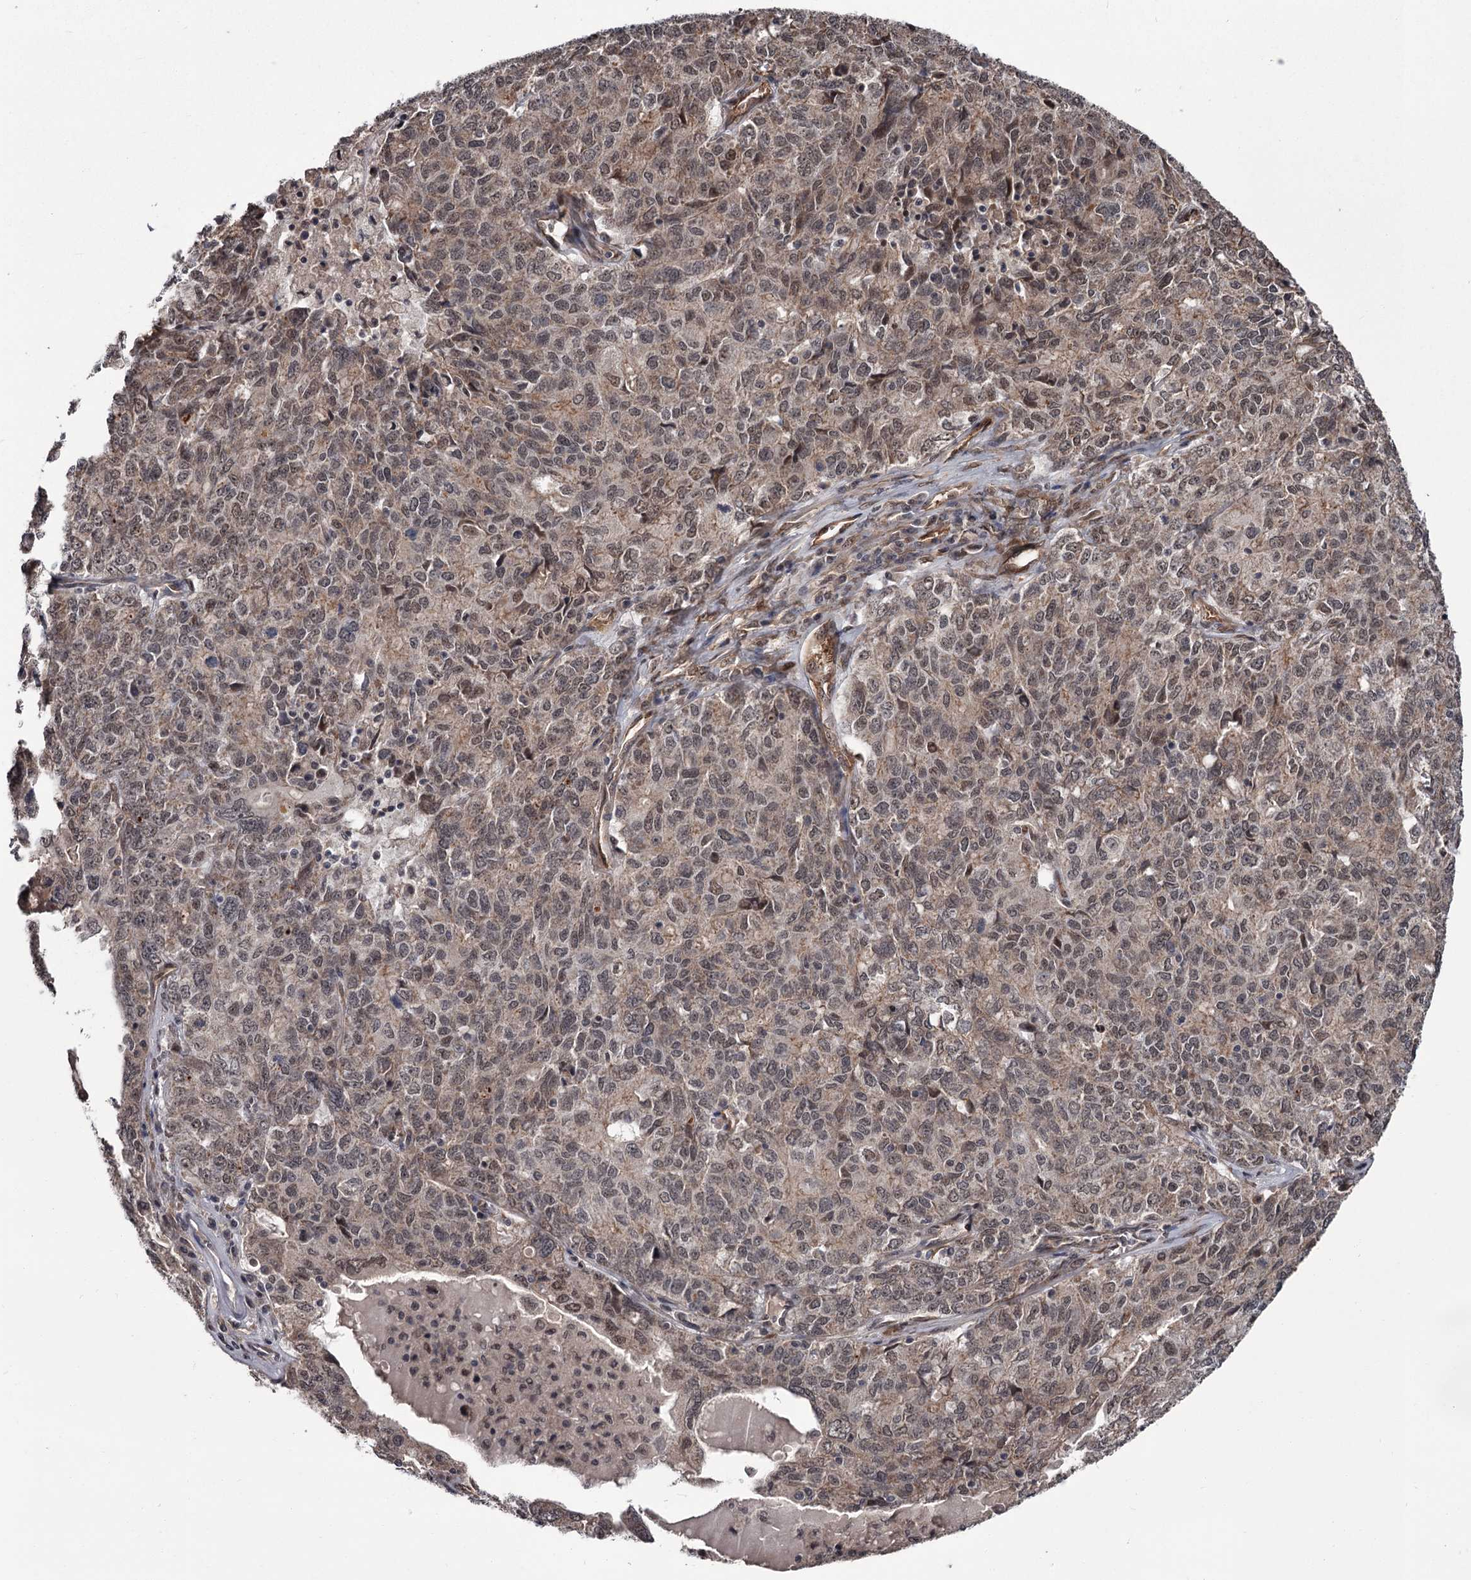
{"staining": {"intensity": "weak", "quantity": ">75%", "location": "nuclear"}, "tissue": "ovarian cancer", "cell_type": "Tumor cells", "image_type": "cancer", "snomed": [{"axis": "morphology", "description": "Carcinoma, endometroid"}, {"axis": "topography", "description": "Ovary"}], "caption": "A micrograph of human ovarian cancer stained for a protein reveals weak nuclear brown staining in tumor cells.", "gene": "CDC42EP2", "patient": {"sex": "female", "age": 62}}